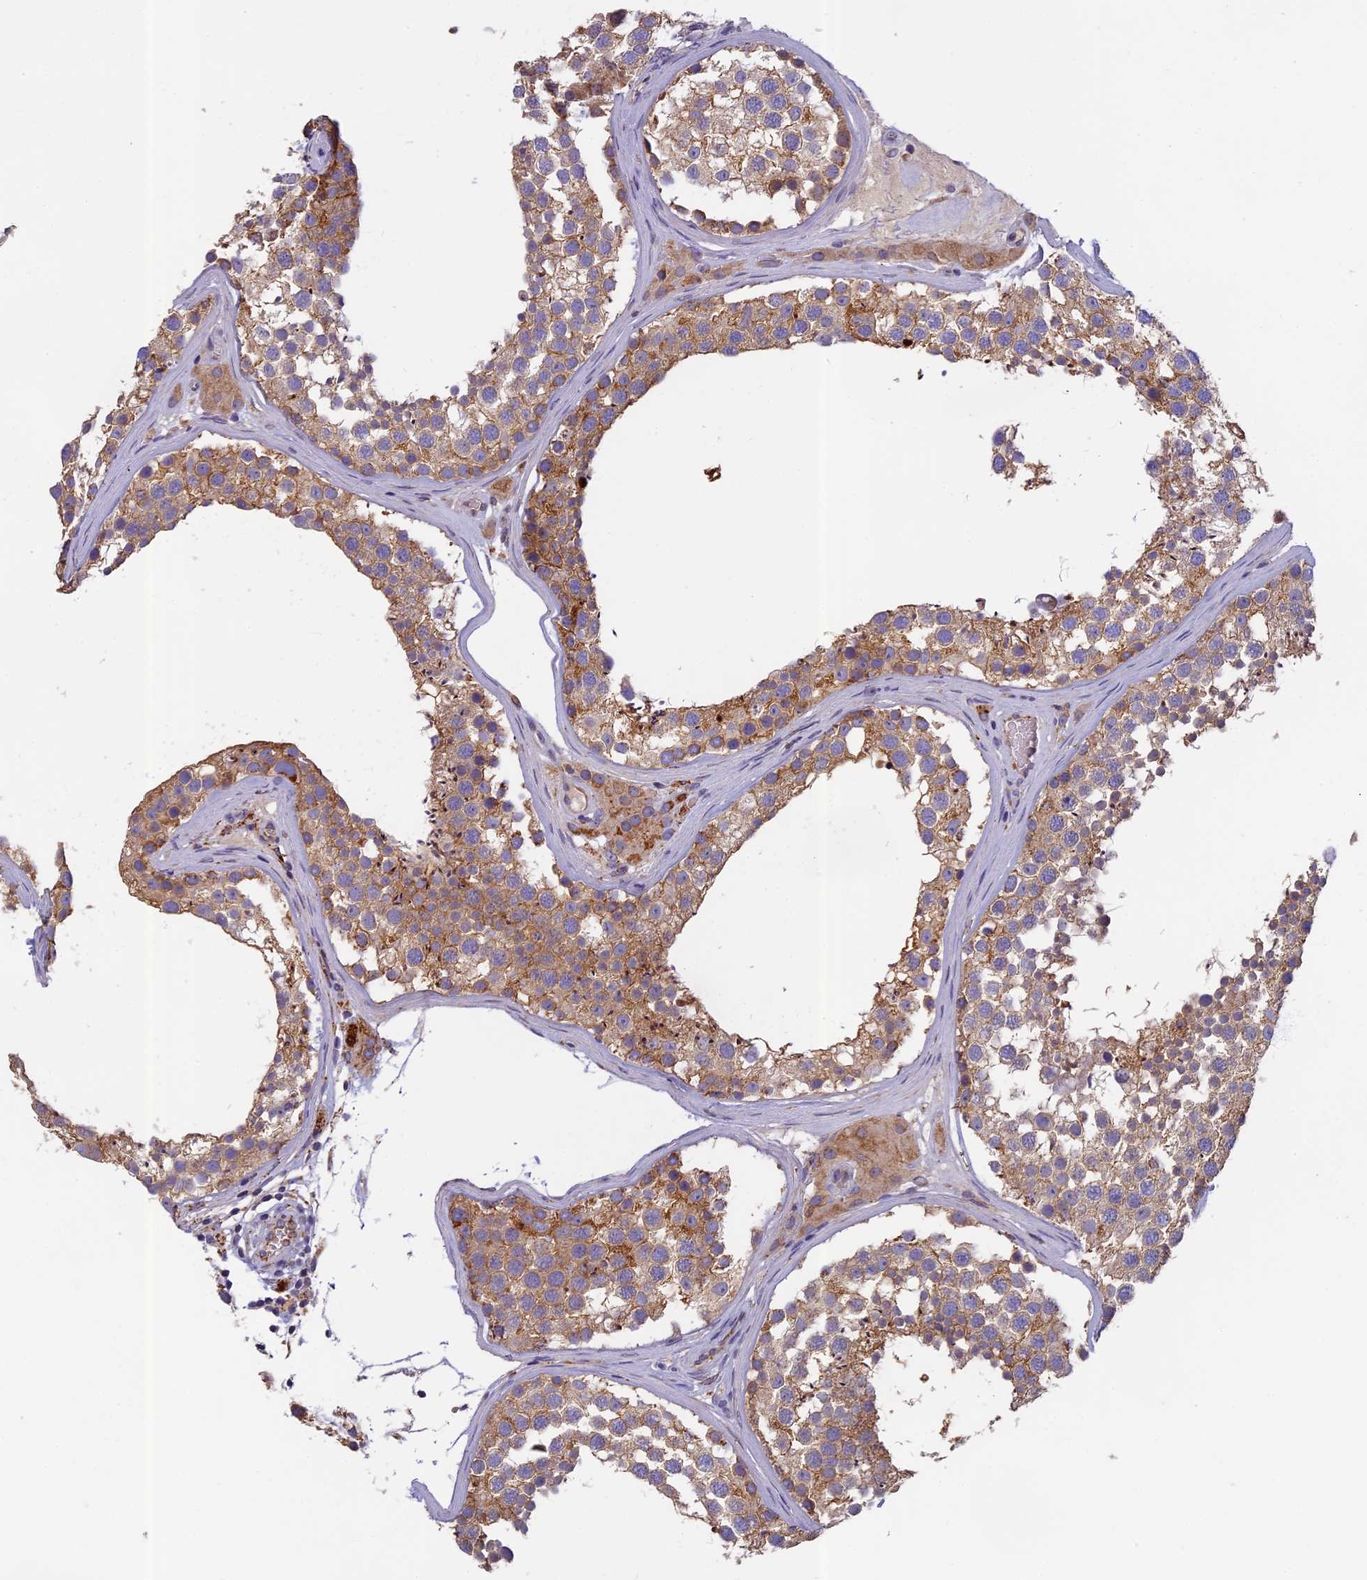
{"staining": {"intensity": "moderate", "quantity": ">75%", "location": "cytoplasmic/membranous"}, "tissue": "testis", "cell_type": "Cells in seminiferous ducts", "image_type": "normal", "snomed": [{"axis": "morphology", "description": "Normal tissue, NOS"}, {"axis": "topography", "description": "Testis"}], "caption": "Brown immunohistochemical staining in unremarkable human testis exhibits moderate cytoplasmic/membranous positivity in approximately >75% of cells in seminiferous ducts.", "gene": "SEMA7A", "patient": {"sex": "male", "age": 46}}